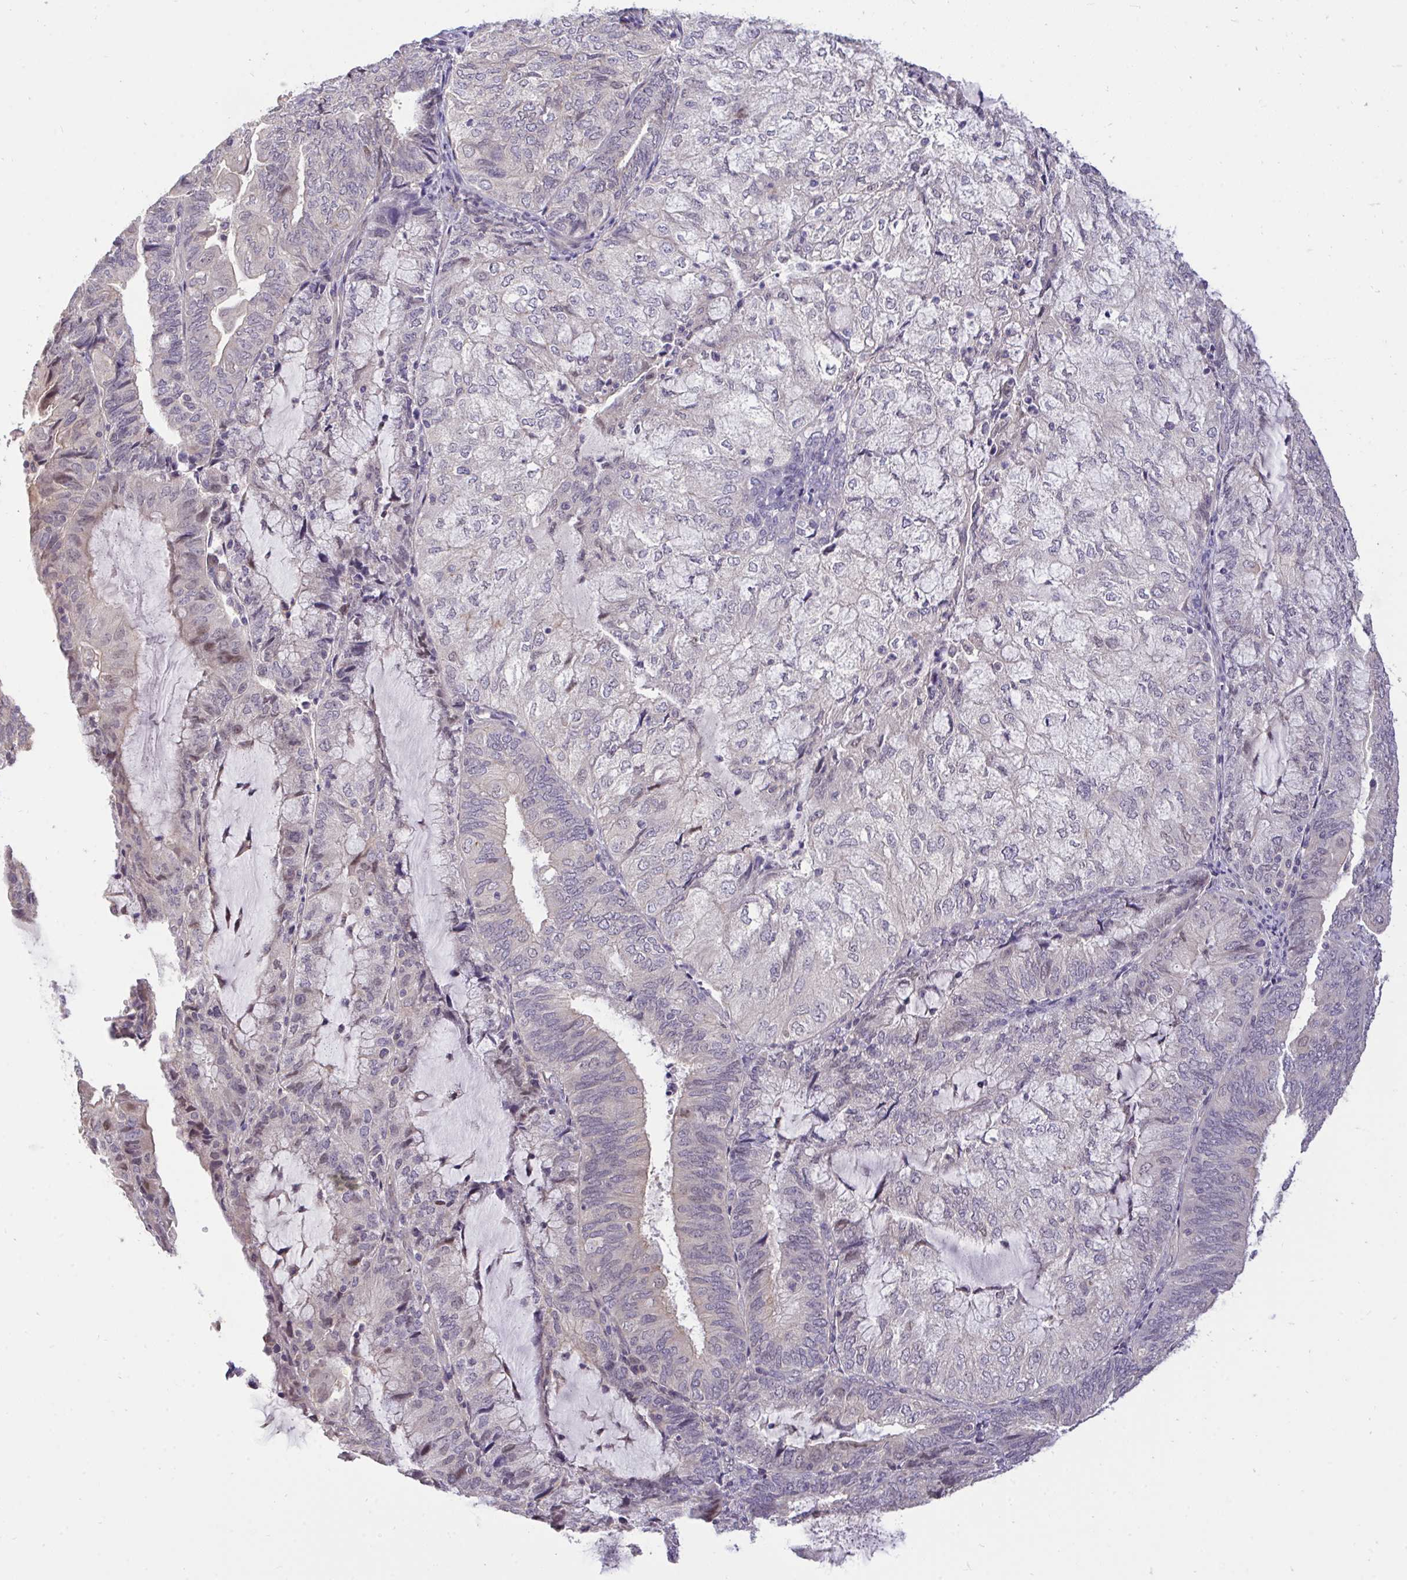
{"staining": {"intensity": "weak", "quantity": "<25%", "location": "nuclear"}, "tissue": "endometrial cancer", "cell_type": "Tumor cells", "image_type": "cancer", "snomed": [{"axis": "morphology", "description": "Adenocarcinoma, NOS"}, {"axis": "topography", "description": "Endometrium"}], "caption": "Tumor cells are negative for brown protein staining in endometrial adenocarcinoma. (DAB (3,3'-diaminobenzidine) immunohistochemistry visualized using brightfield microscopy, high magnification).", "gene": "C19orf54", "patient": {"sex": "female", "age": 81}}